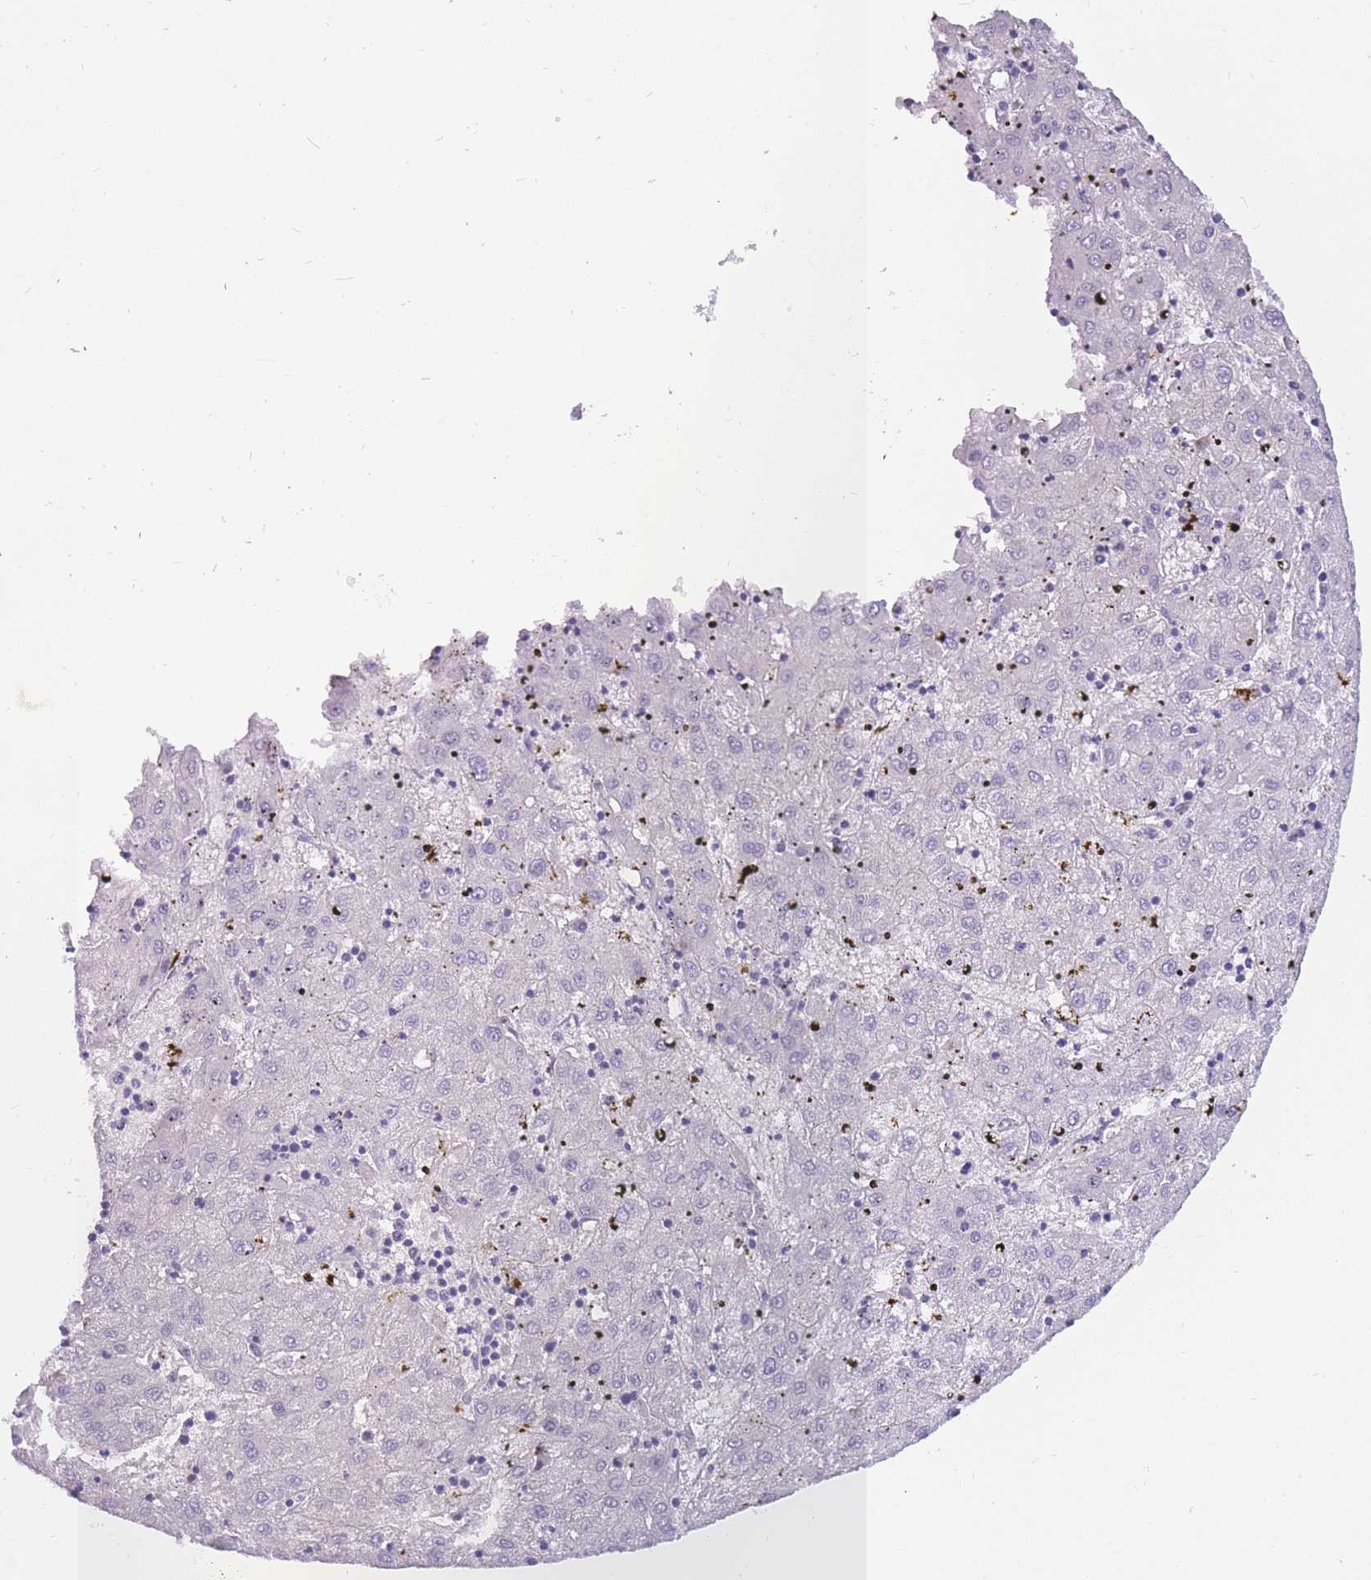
{"staining": {"intensity": "negative", "quantity": "none", "location": "none"}, "tissue": "liver cancer", "cell_type": "Tumor cells", "image_type": "cancer", "snomed": [{"axis": "morphology", "description": "Carcinoma, Hepatocellular, NOS"}, {"axis": "topography", "description": "Liver"}], "caption": "A high-resolution photomicrograph shows immunohistochemistry (IHC) staining of liver cancer (hepatocellular carcinoma), which shows no significant expression in tumor cells. The staining was performed using DAB (3,3'-diaminobenzidine) to visualize the protein expression in brown, while the nuclei were stained in blue with hematoxylin (Magnification: 20x).", "gene": "DDX49", "patient": {"sex": "male", "age": 72}}